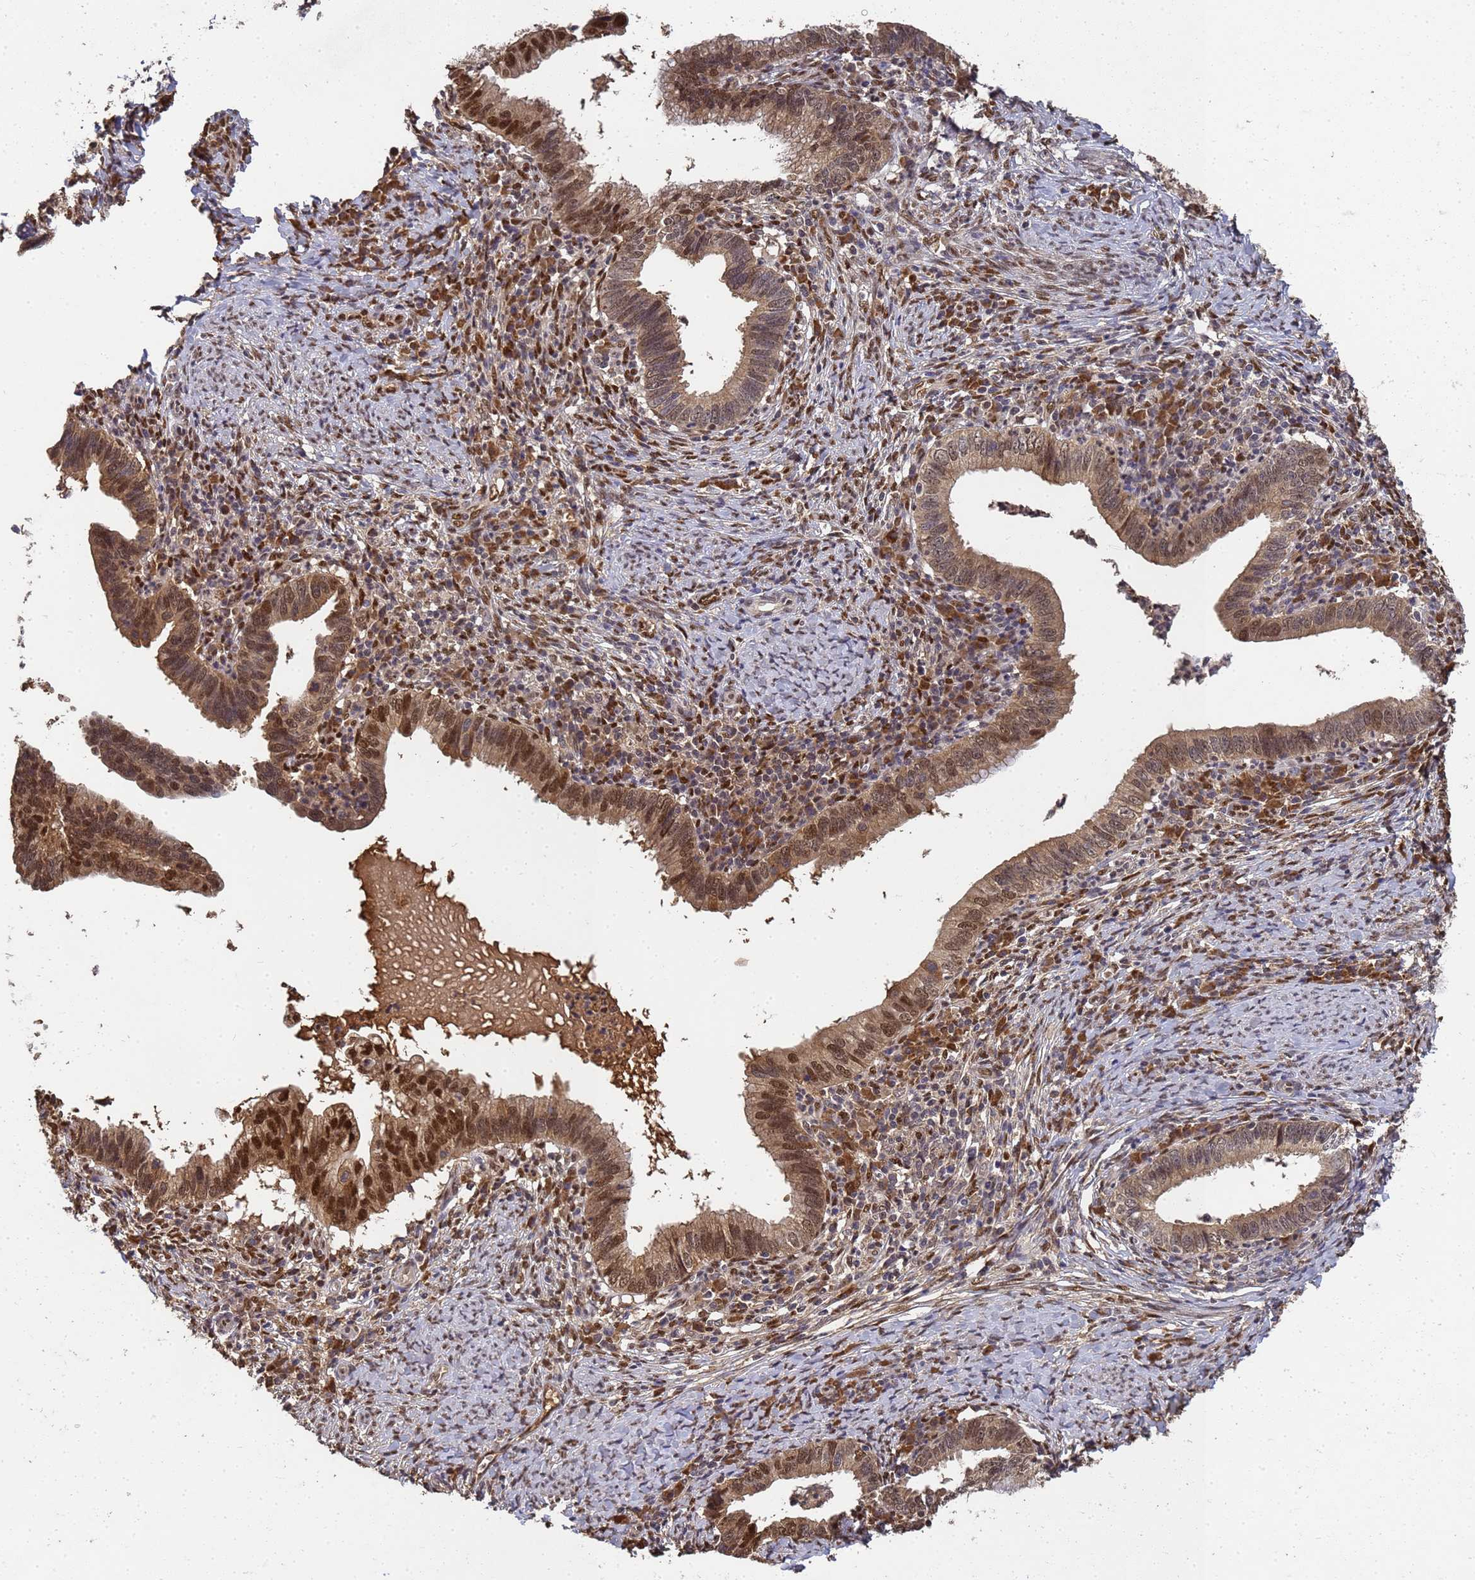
{"staining": {"intensity": "moderate", "quantity": ">75%", "location": "cytoplasmic/membranous,nuclear"}, "tissue": "cervical cancer", "cell_type": "Tumor cells", "image_type": "cancer", "snomed": [{"axis": "morphology", "description": "Adenocarcinoma, NOS"}, {"axis": "topography", "description": "Cervix"}], "caption": "Adenocarcinoma (cervical) tissue displays moderate cytoplasmic/membranous and nuclear expression in approximately >75% of tumor cells, visualized by immunohistochemistry.", "gene": "SECISBP2", "patient": {"sex": "female", "age": 36}}